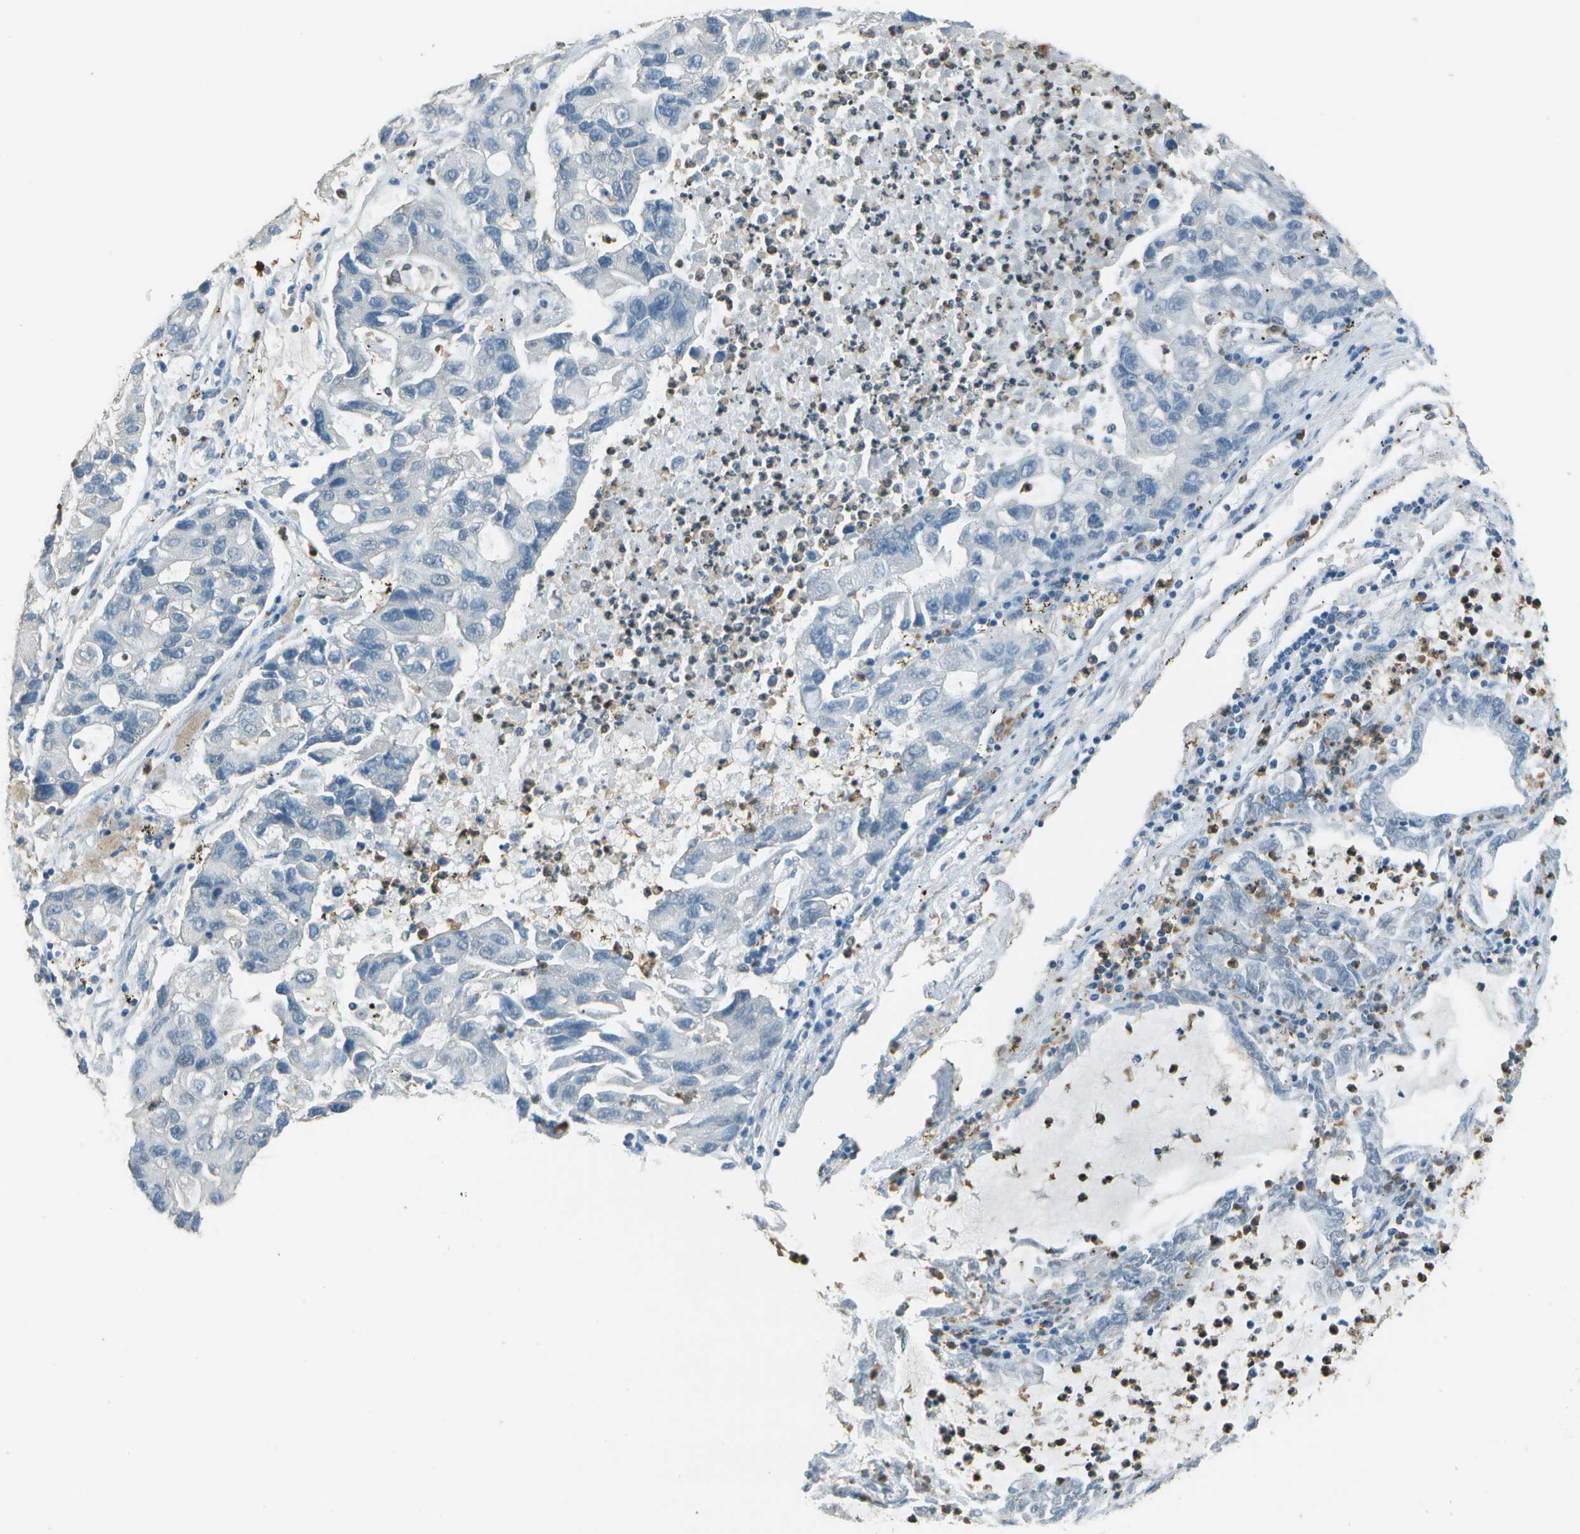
{"staining": {"intensity": "negative", "quantity": "none", "location": "none"}, "tissue": "lung cancer", "cell_type": "Tumor cells", "image_type": "cancer", "snomed": [{"axis": "morphology", "description": "Adenocarcinoma, NOS"}, {"axis": "topography", "description": "Lung"}], "caption": "IHC photomicrograph of neoplastic tissue: human lung cancer stained with DAB displays no significant protein positivity in tumor cells.", "gene": "DEPDC1", "patient": {"sex": "female", "age": 51}}